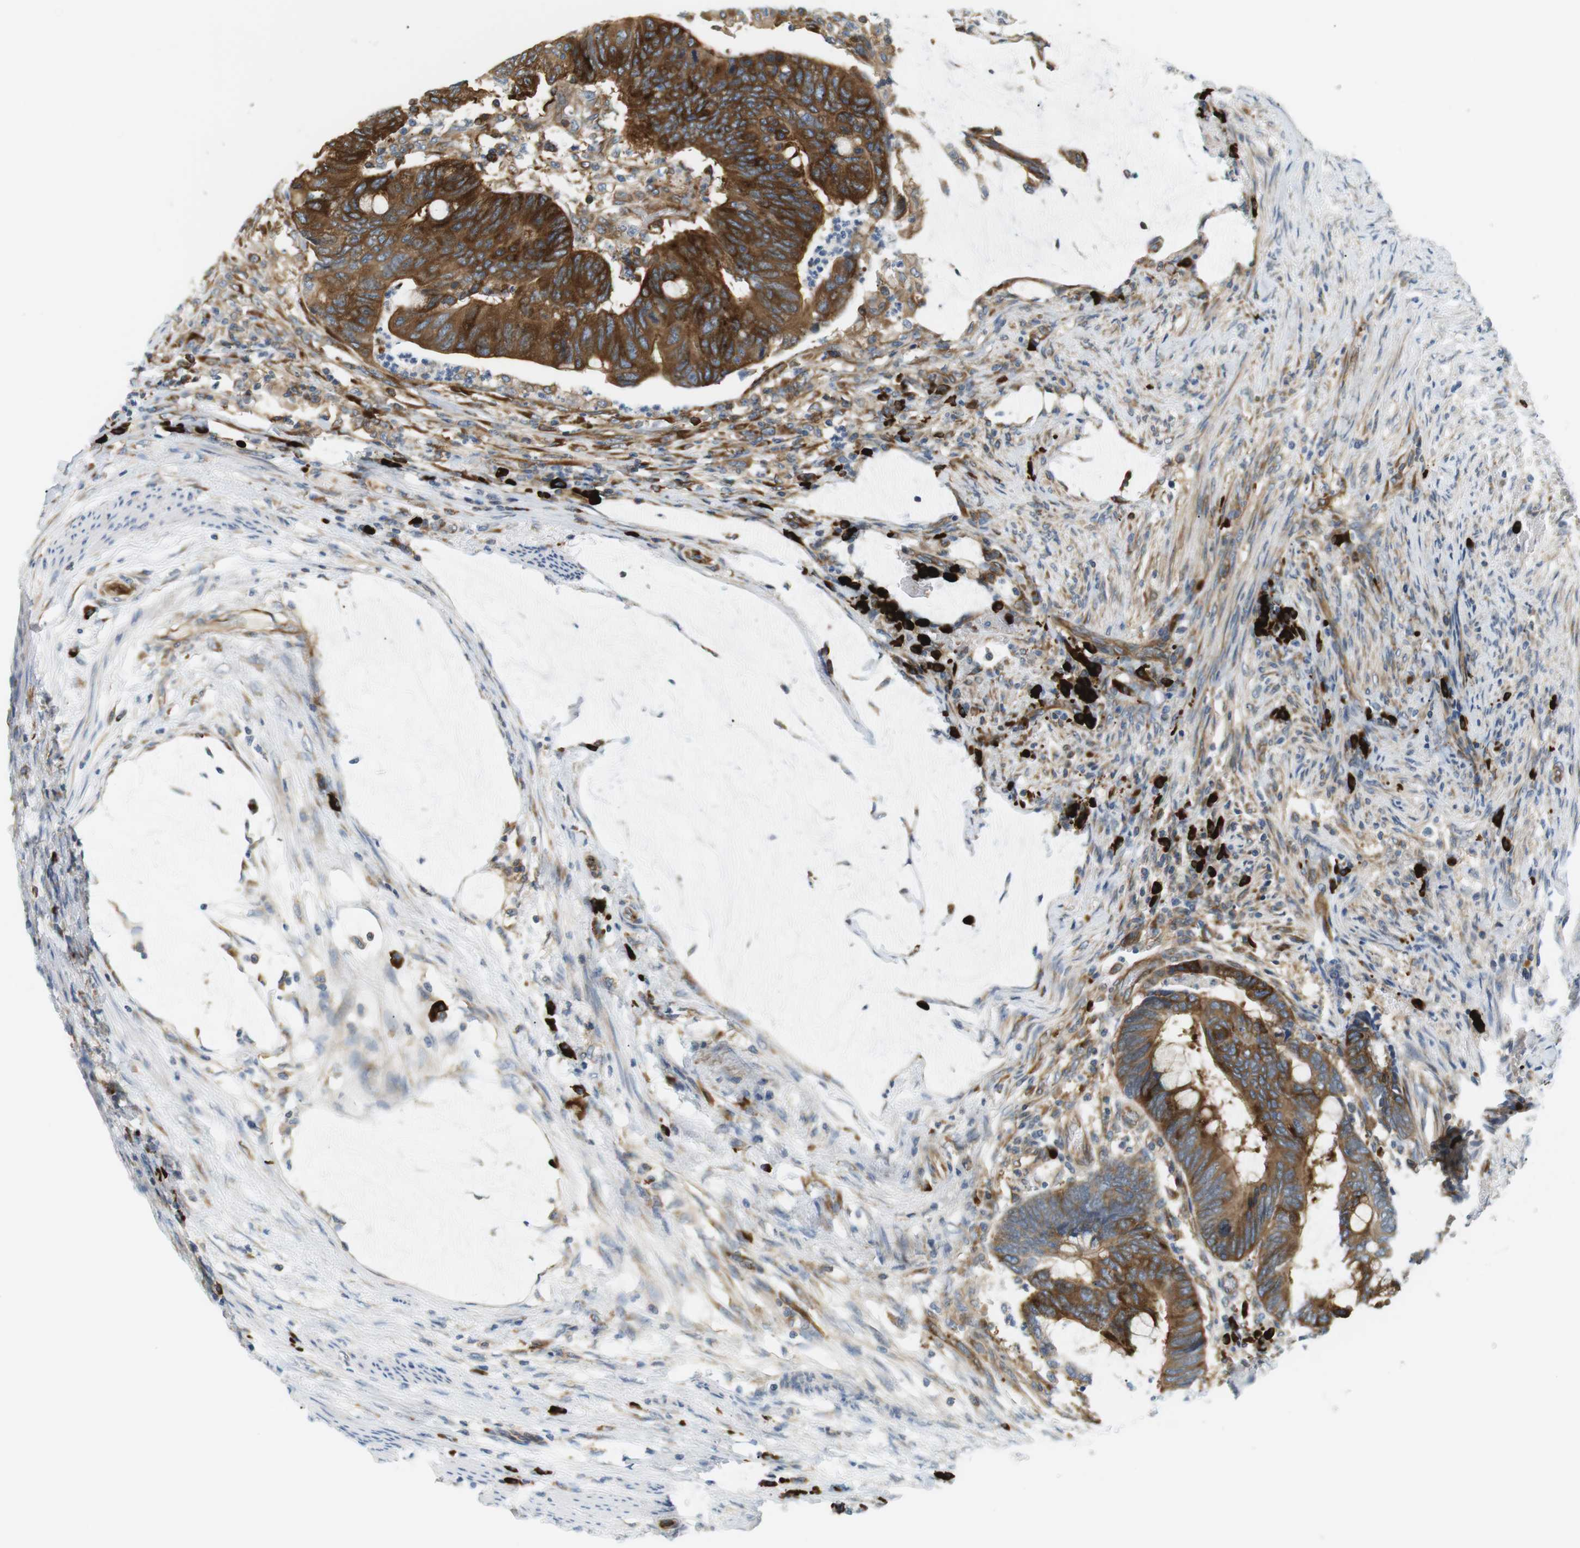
{"staining": {"intensity": "strong", "quantity": ">75%", "location": "cytoplasmic/membranous"}, "tissue": "colorectal cancer", "cell_type": "Tumor cells", "image_type": "cancer", "snomed": [{"axis": "morphology", "description": "Normal tissue, NOS"}, {"axis": "morphology", "description": "Adenocarcinoma, NOS"}, {"axis": "topography", "description": "Rectum"}, {"axis": "topography", "description": "Peripheral nerve tissue"}], "caption": "Colorectal cancer (adenocarcinoma) stained with DAB (3,3'-diaminobenzidine) IHC shows high levels of strong cytoplasmic/membranous staining in about >75% of tumor cells.", "gene": "TMEM200A", "patient": {"sex": "male", "age": 92}}